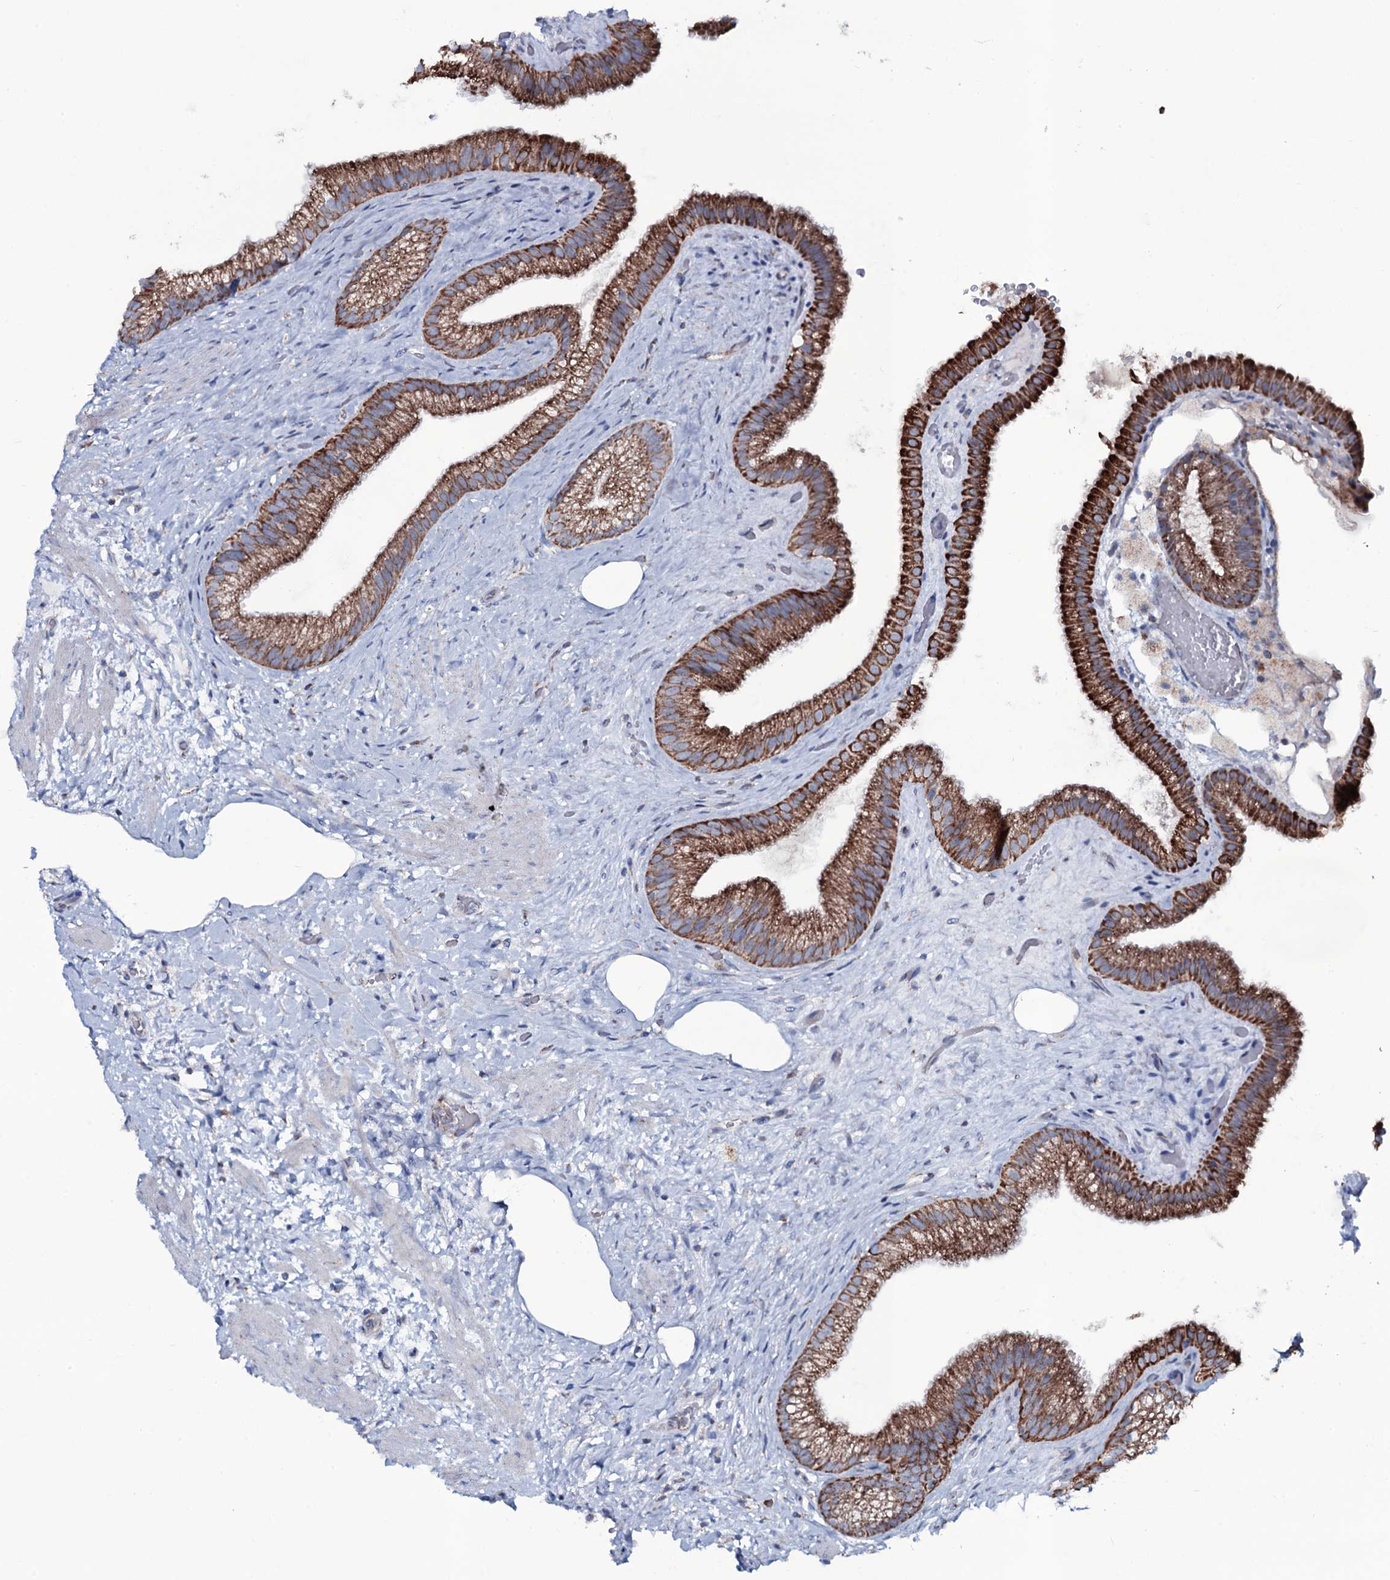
{"staining": {"intensity": "strong", "quantity": ">75%", "location": "cytoplasmic/membranous"}, "tissue": "gallbladder", "cell_type": "Glandular cells", "image_type": "normal", "snomed": [{"axis": "morphology", "description": "Normal tissue, NOS"}, {"axis": "morphology", "description": "Inflammation, NOS"}, {"axis": "topography", "description": "Gallbladder"}], "caption": "A brown stain highlights strong cytoplasmic/membranous expression of a protein in glandular cells of normal gallbladder. (DAB IHC with brightfield microscopy, high magnification).", "gene": "MRPS35", "patient": {"sex": "male", "age": 51}}